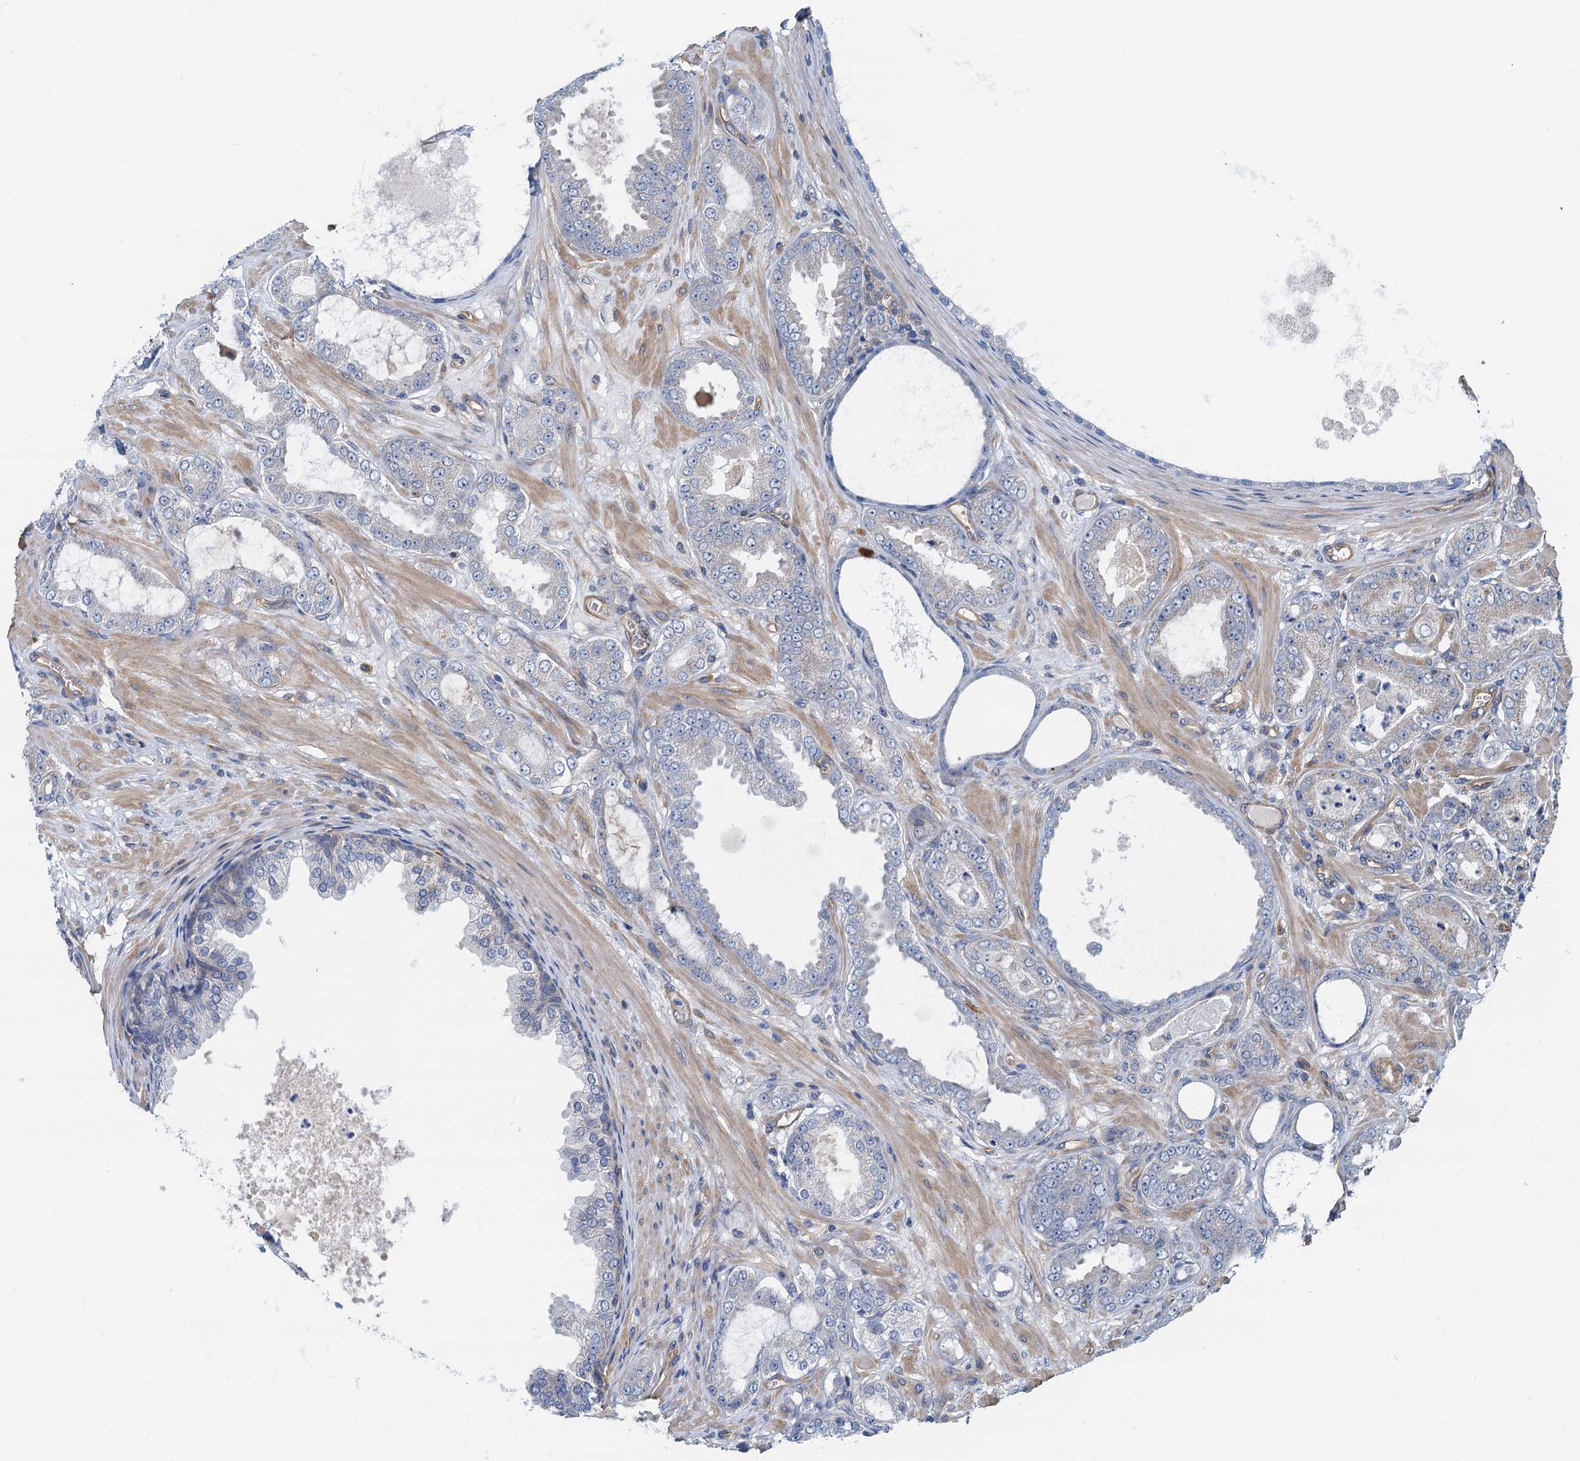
{"staining": {"intensity": "negative", "quantity": "none", "location": "none"}, "tissue": "prostate cancer", "cell_type": "Tumor cells", "image_type": "cancer", "snomed": [{"axis": "morphology", "description": "Adenocarcinoma, Low grade"}, {"axis": "topography", "description": "Prostate"}], "caption": "The immunohistochemistry histopathology image has no significant expression in tumor cells of prostate low-grade adenocarcinoma tissue.", "gene": "ROGDI", "patient": {"sex": "male", "age": 63}}